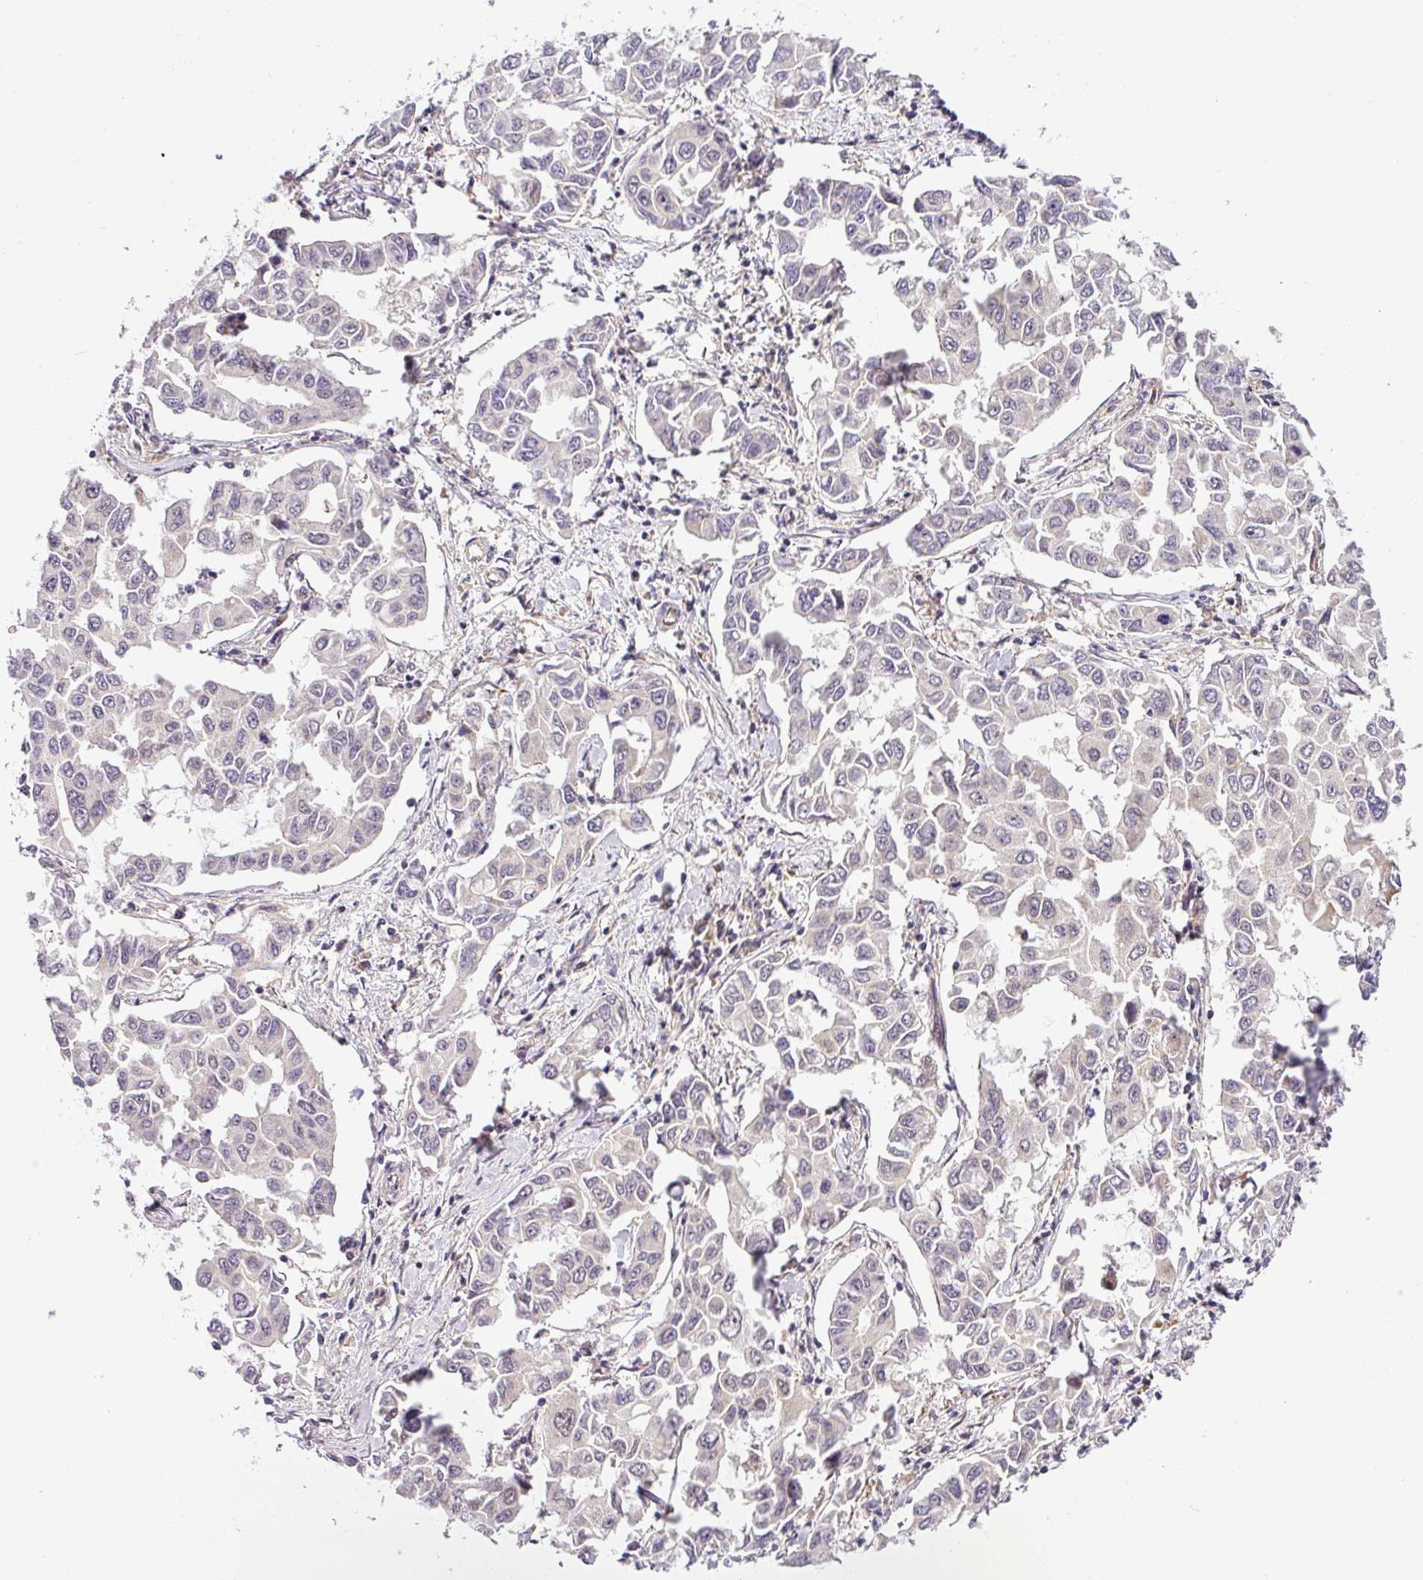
{"staining": {"intensity": "weak", "quantity": "25%-75%", "location": "nuclear"}, "tissue": "lung cancer", "cell_type": "Tumor cells", "image_type": "cancer", "snomed": [{"axis": "morphology", "description": "Adenocarcinoma, NOS"}, {"axis": "topography", "description": "Lung"}], "caption": "Immunohistochemical staining of human lung cancer (adenocarcinoma) displays low levels of weak nuclear expression in approximately 25%-75% of tumor cells. The staining was performed using DAB to visualize the protein expression in brown, while the nuclei were stained in blue with hematoxylin (Magnification: 20x).", "gene": "NDUFB2", "patient": {"sex": "male", "age": 64}}